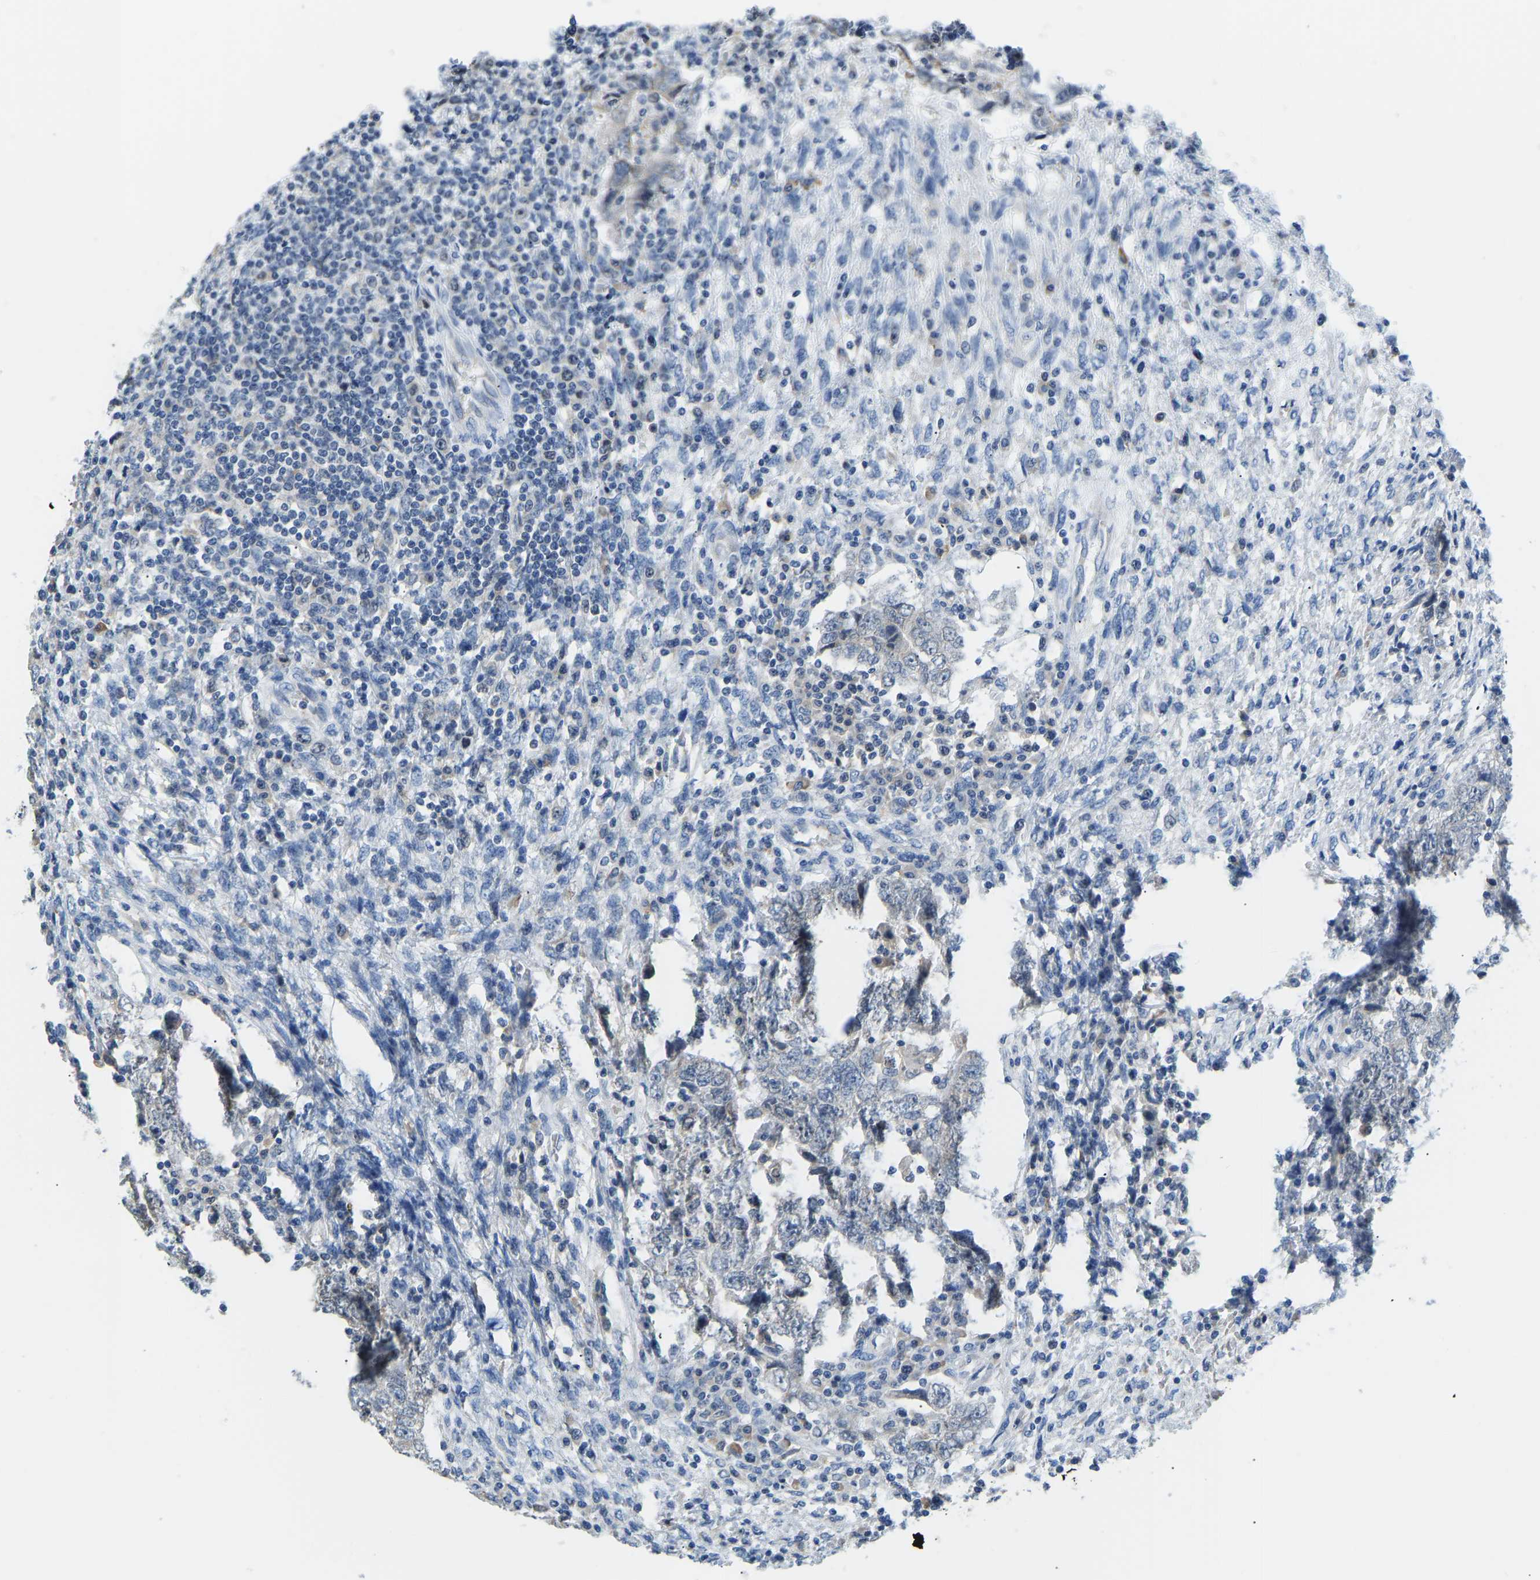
{"staining": {"intensity": "negative", "quantity": "none", "location": "none"}, "tissue": "testis cancer", "cell_type": "Tumor cells", "image_type": "cancer", "snomed": [{"axis": "morphology", "description": "Carcinoma, Embryonal, NOS"}, {"axis": "topography", "description": "Testis"}], "caption": "This is an IHC histopathology image of testis cancer (embryonal carcinoma). There is no positivity in tumor cells.", "gene": "VRK1", "patient": {"sex": "male", "age": 26}}